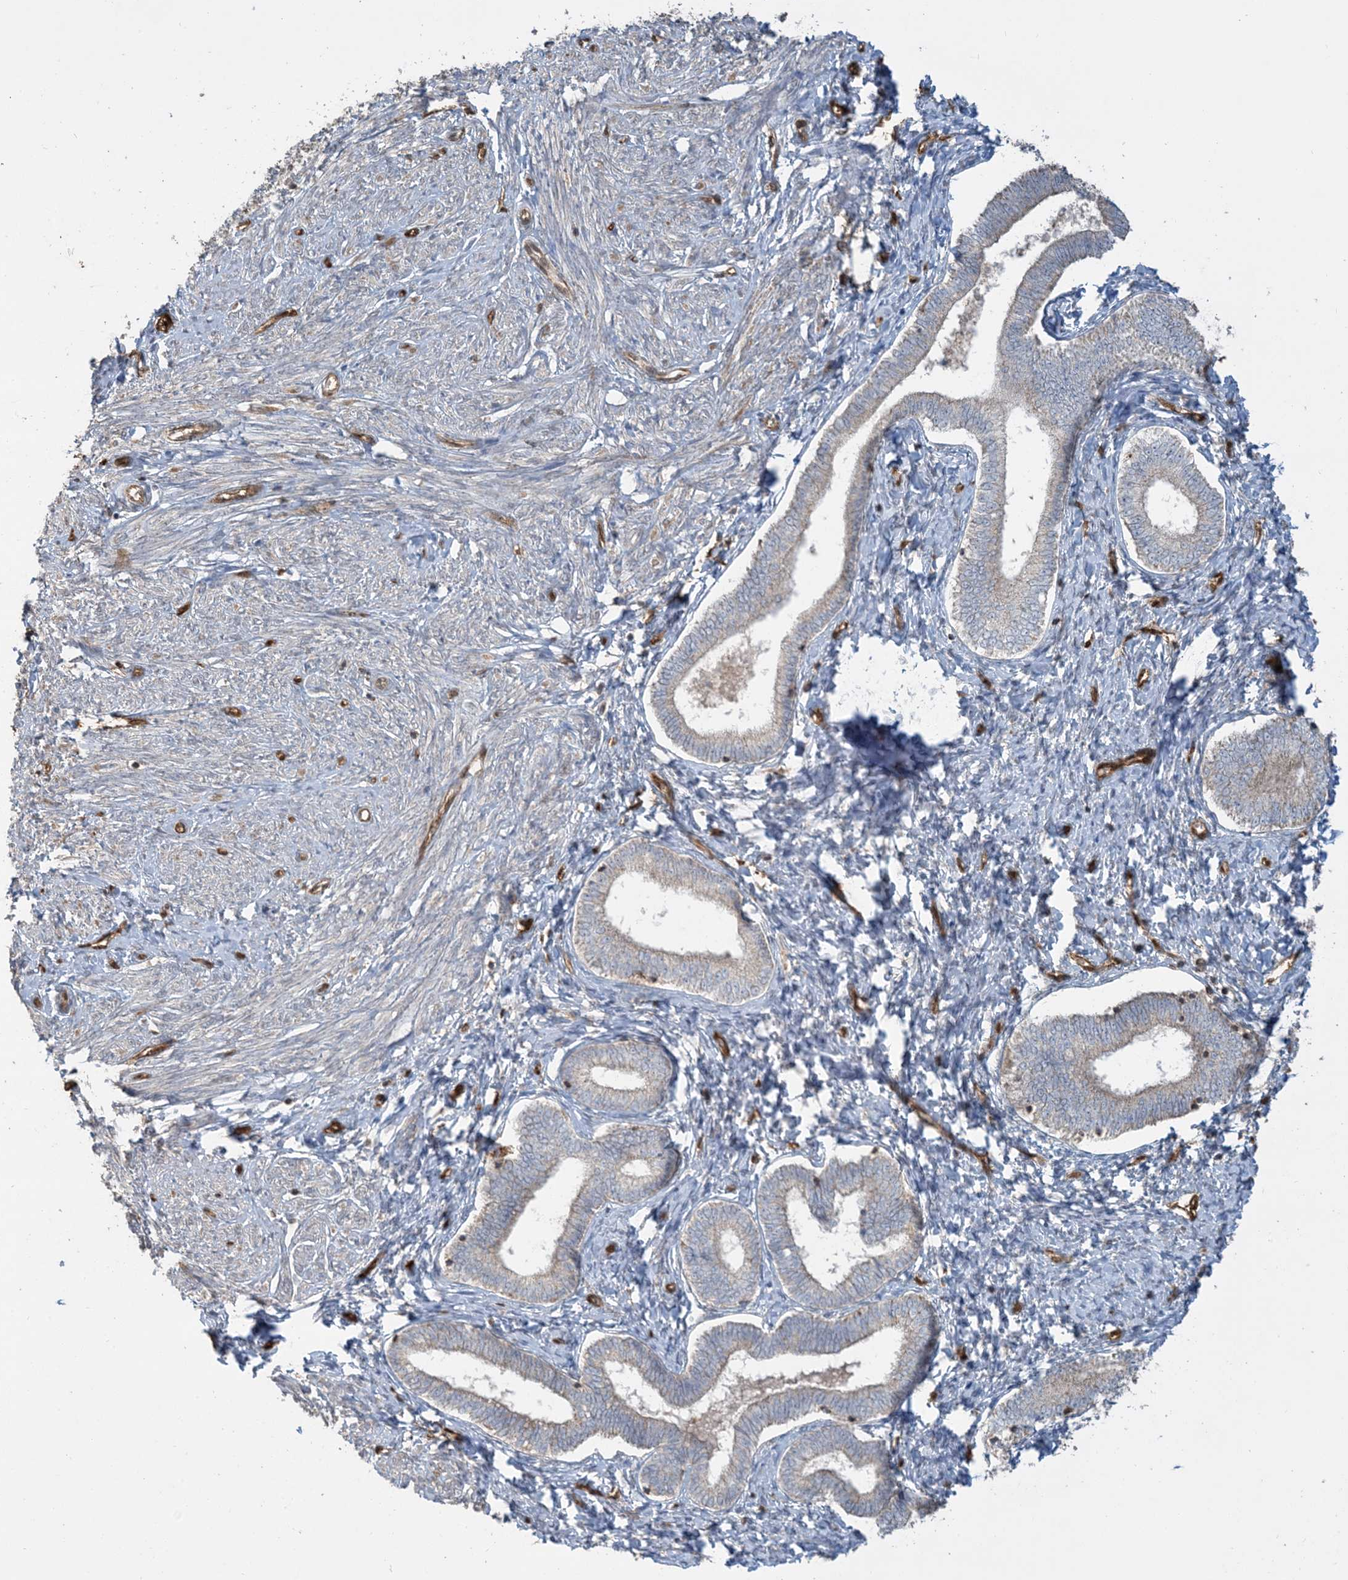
{"staining": {"intensity": "weak", "quantity": "<25%", "location": "cytoplasmic/membranous"}, "tissue": "endometrium", "cell_type": "Cells in endometrial stroma", "image_type": "normal", "snomed": [{"axis": "morphology", "description": "Normal tissue, NOS"}, {"axis": "topography", "description": "Endometrium"}], "caption": "Cells in endometrial stroma are negative for protein expression in benign human endometrium. (DAB IHC visualized using brightfield microscopy, high magnification).", "gene": "PPM1F", "patient": {"sex": "female", "age": 72}}